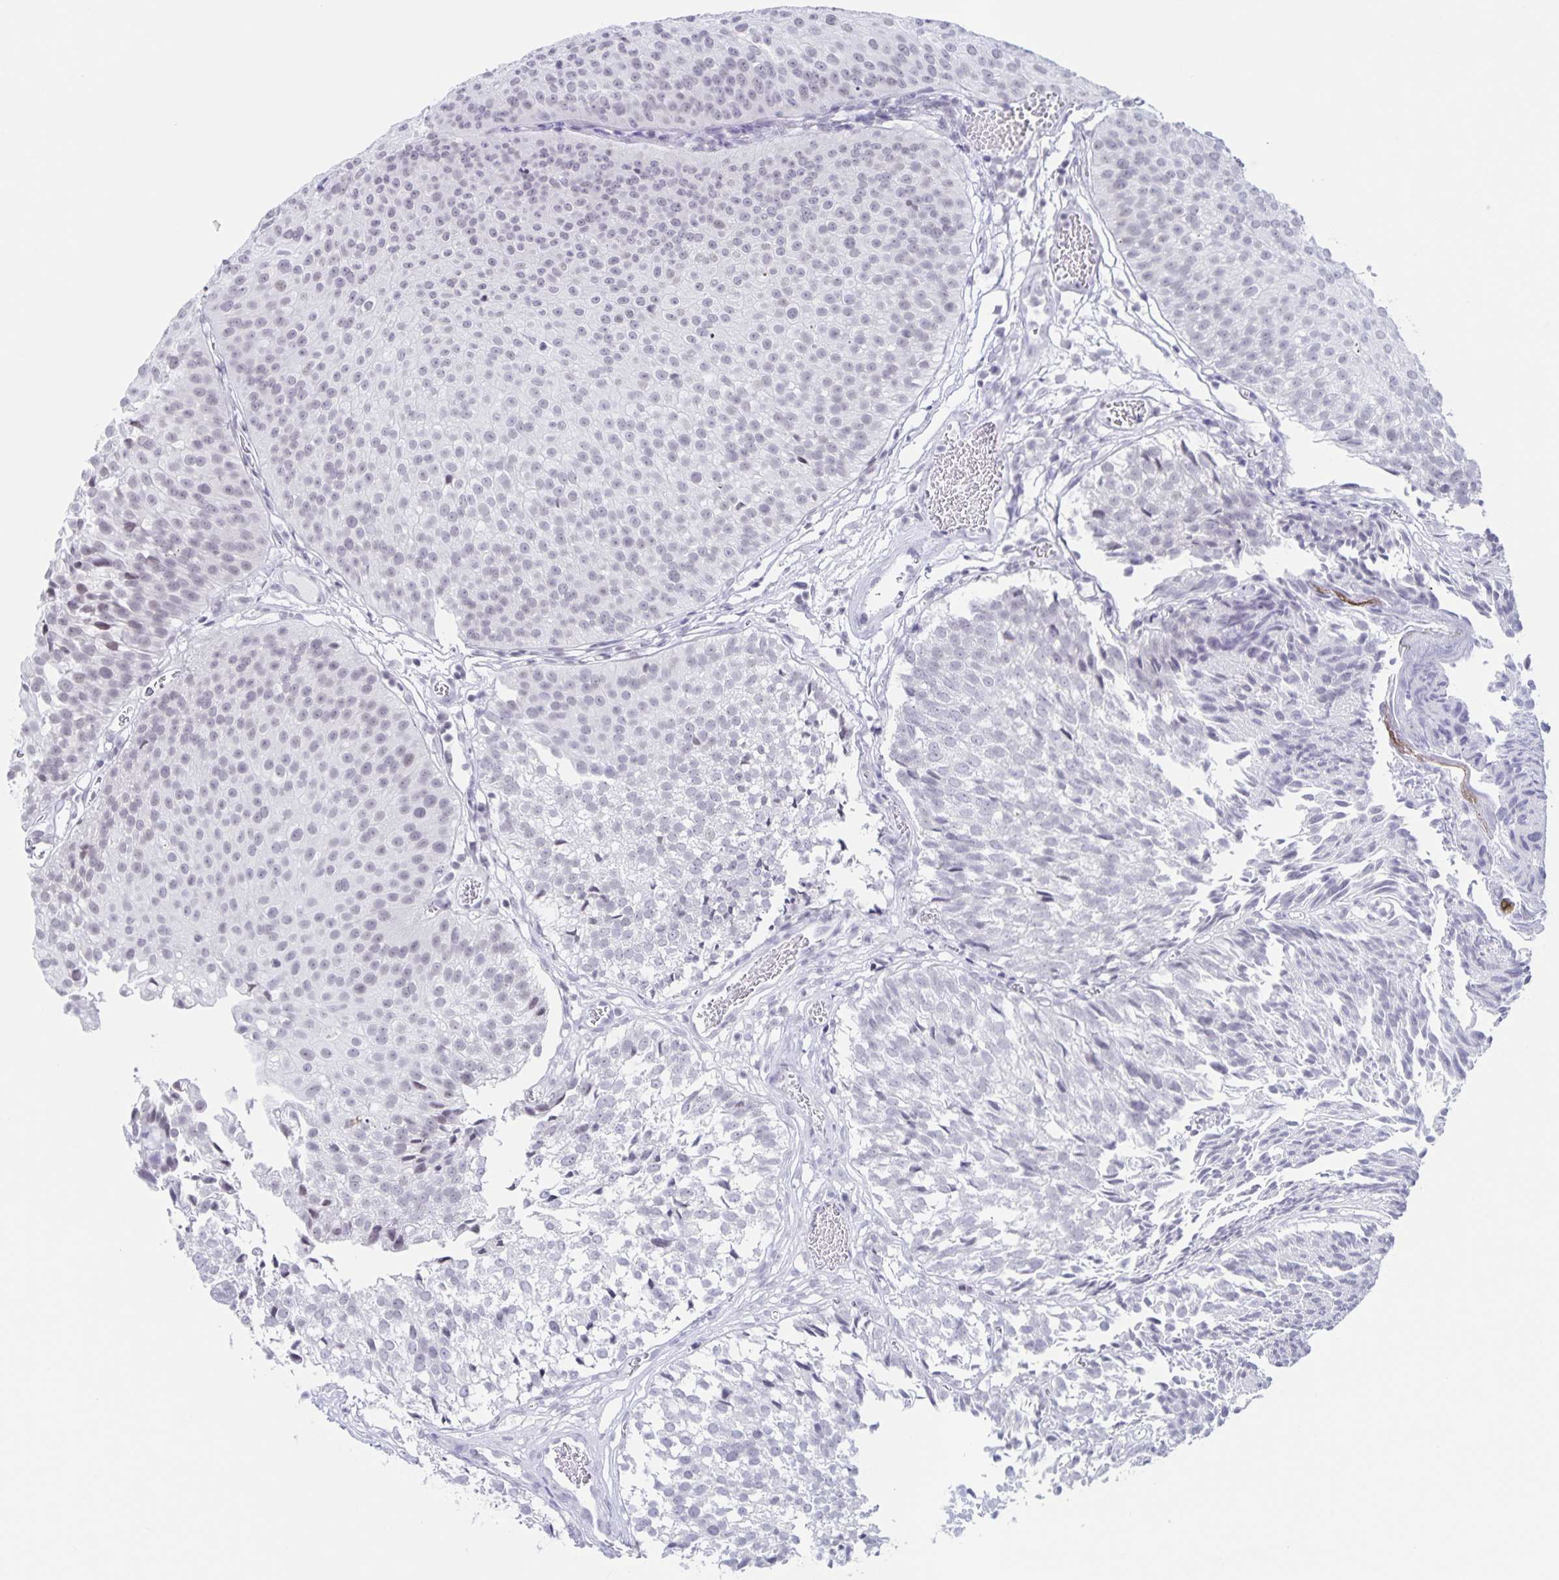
{"staining": {"intensity": "negative", "quantity": "none", "location": "none"}, "tissue": "urothelial cancer", "cell_type": "Tumor cells", "image_type": "cancer", "snomed": [{"axis": "morphology", "description": "Urothelial carcinoma, Low grade"}, {"axis": "topography", "description": "Urinary bladder"}], "caption": "Immunohistochemical staining of human urothelial cancer displays no significant expression in tumor cells. (Stains: DAB immunohistochemistry with hematoxylin counter stain, Microscopy: brightfield microscopy at high magnification).", "gene": "LCE6A", "patient": {"sex": "male", "age": 80}}